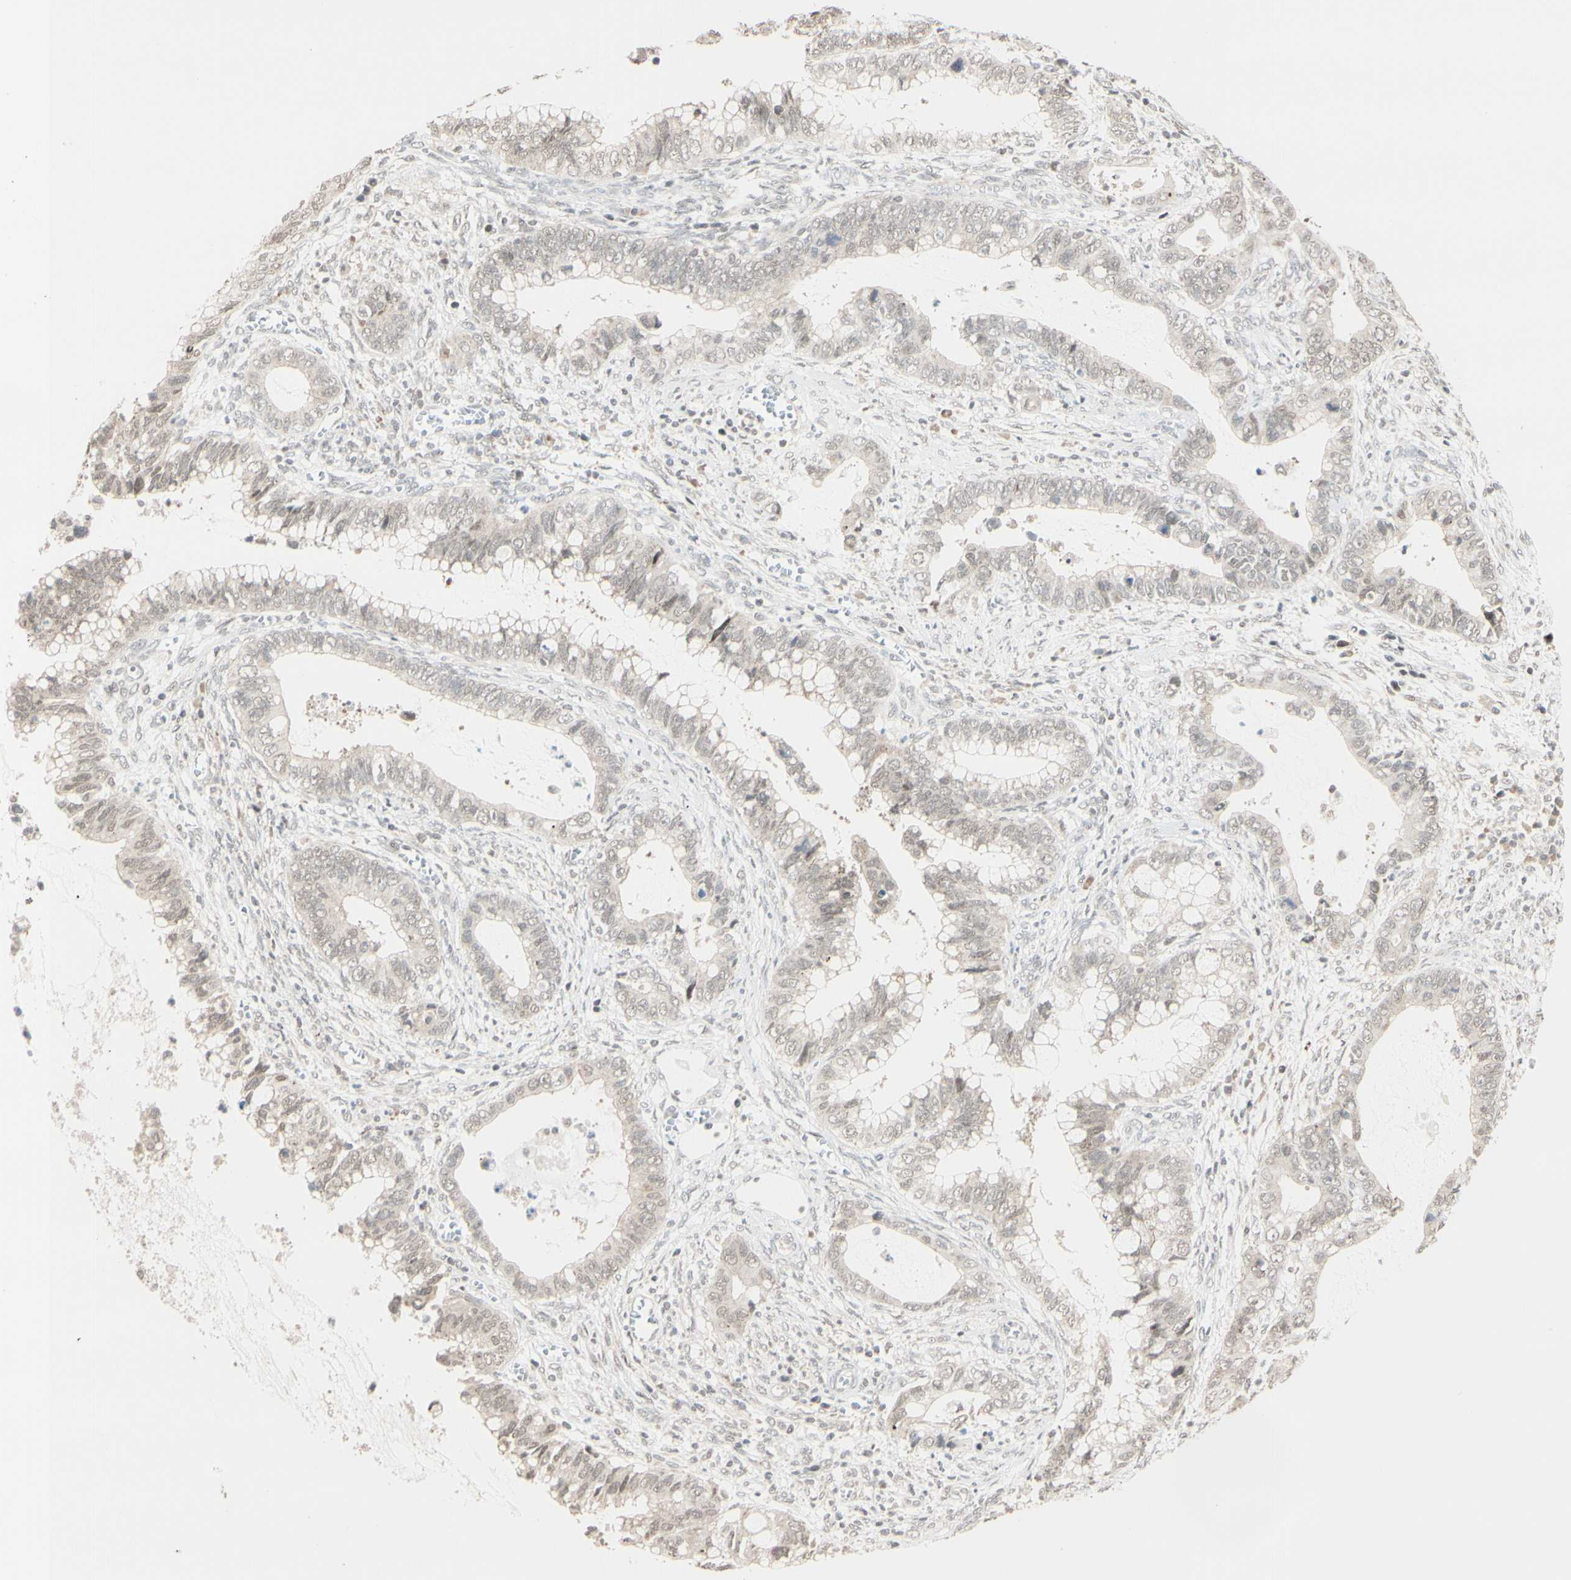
{"staining": {"intensity": "weak", "quantity": ">75%", "location": "cytoplasmic/membranous"}, "tissue": "cervical cancer", "cell_type": "Tumor cells", "image_type": "cancer", "snomed": [{"axis": "morphology", "description": "Adenocarcinoma, NOS"}, {"axis": "topography", "description": "Cervix"}], "caption": "There is low levels of weak cytoplasmic/membranous staining in tumor cells of cervical adenocarcinoma, as demonstrated by immunohistochemical staining (brown color).", "gene": "BRMS1", "patient": {"sex": "female", "age": 44}}